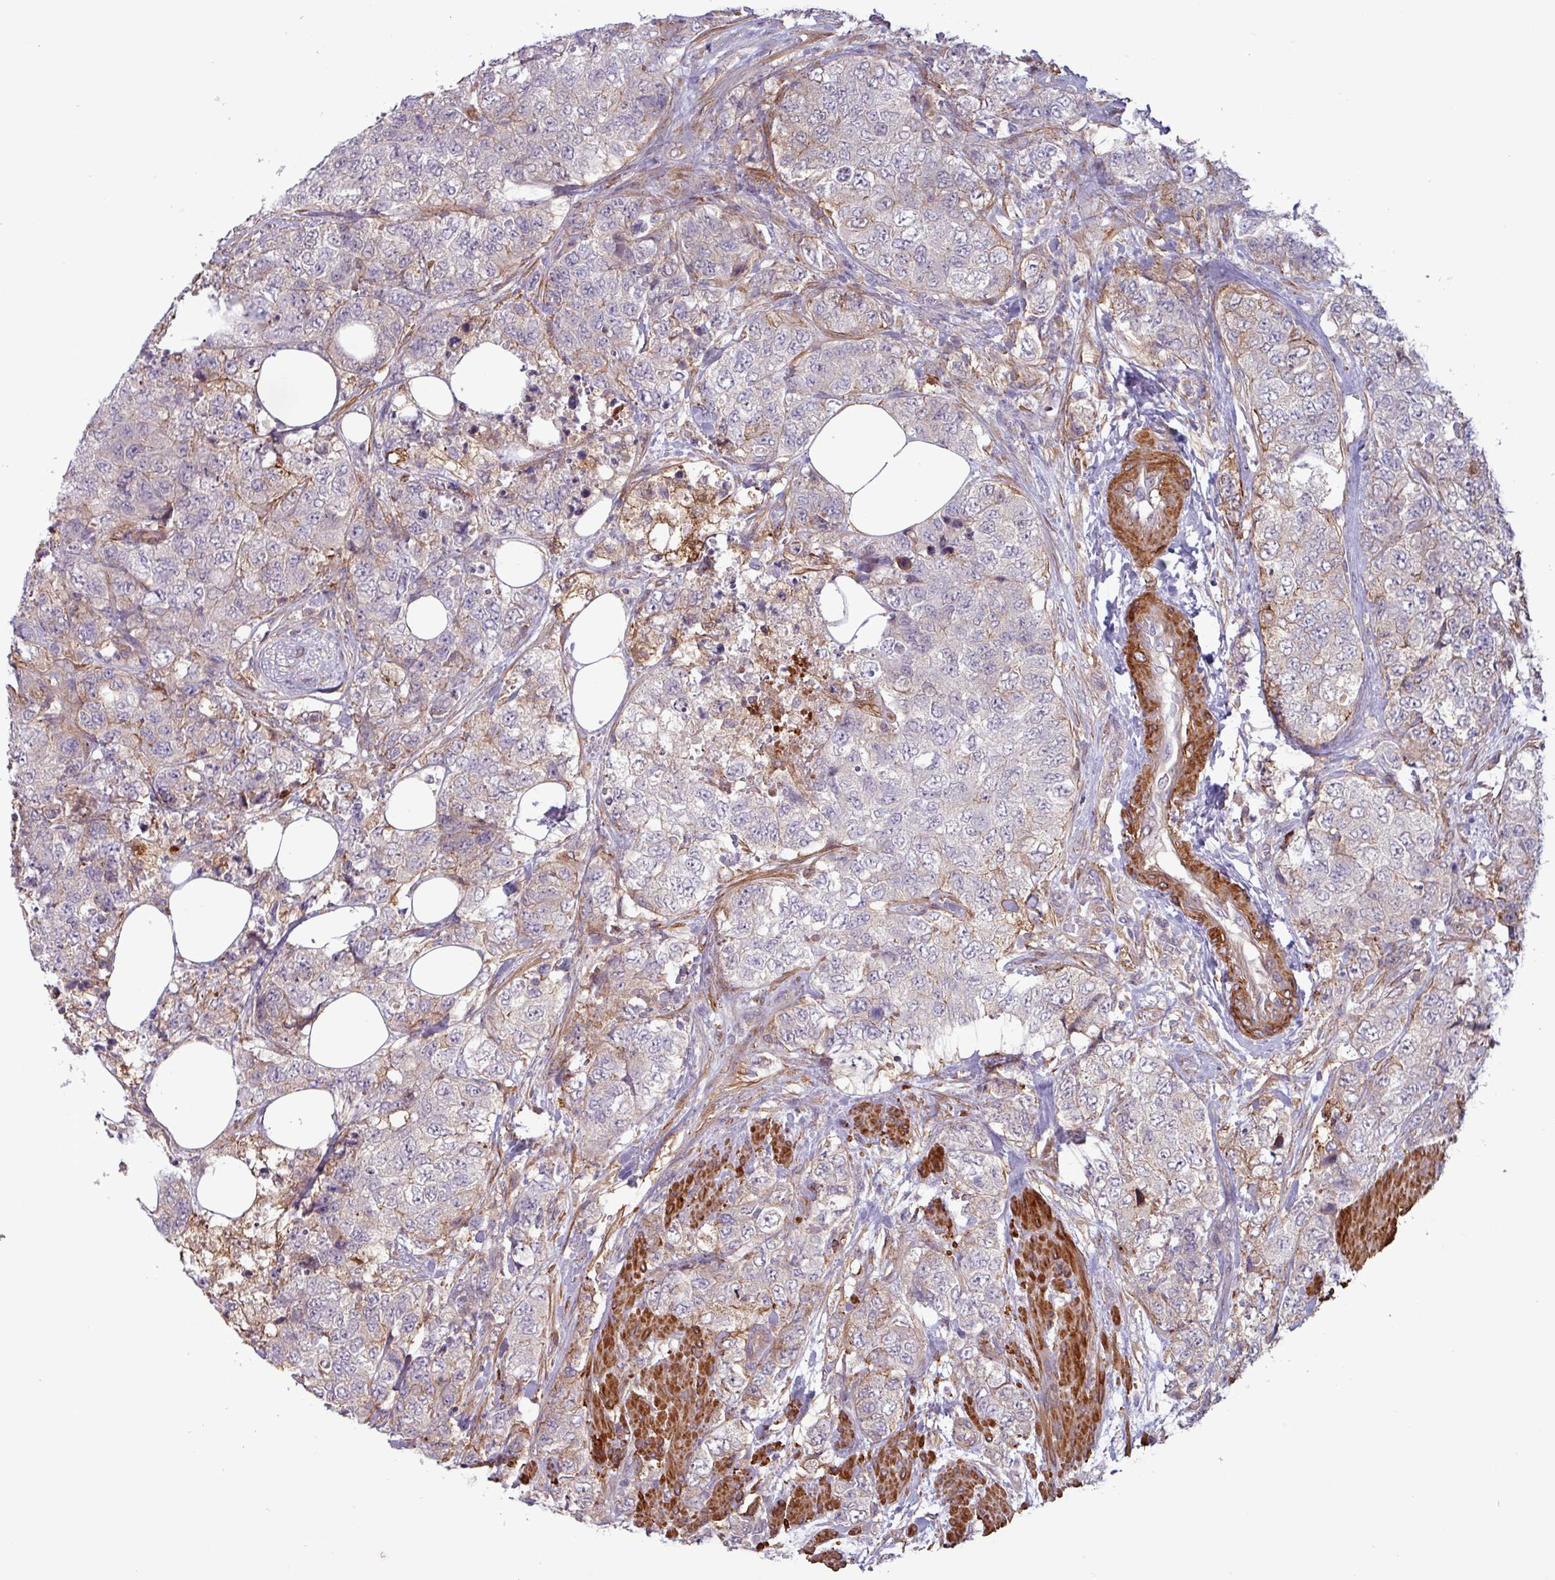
{"staining": {"intensity": "negative", "quantity": "none", "location": "none"}, "tissue": "urothelial cancer", "cell_type": "Tumor cells", "image_type": "cancer", "snomed": [{"axis": "morphology", "description": "Urothelial carcinoma, High grade"}, {"axis": "topography", "description": "Urinary bladder"}], "caption": "Immunohistochemical staining of high-grade urothelial carcinoma displays no significant positivity in tumor cells.", "gene": "PCED1A", "patient": {"sex": "female", "age": 78}}